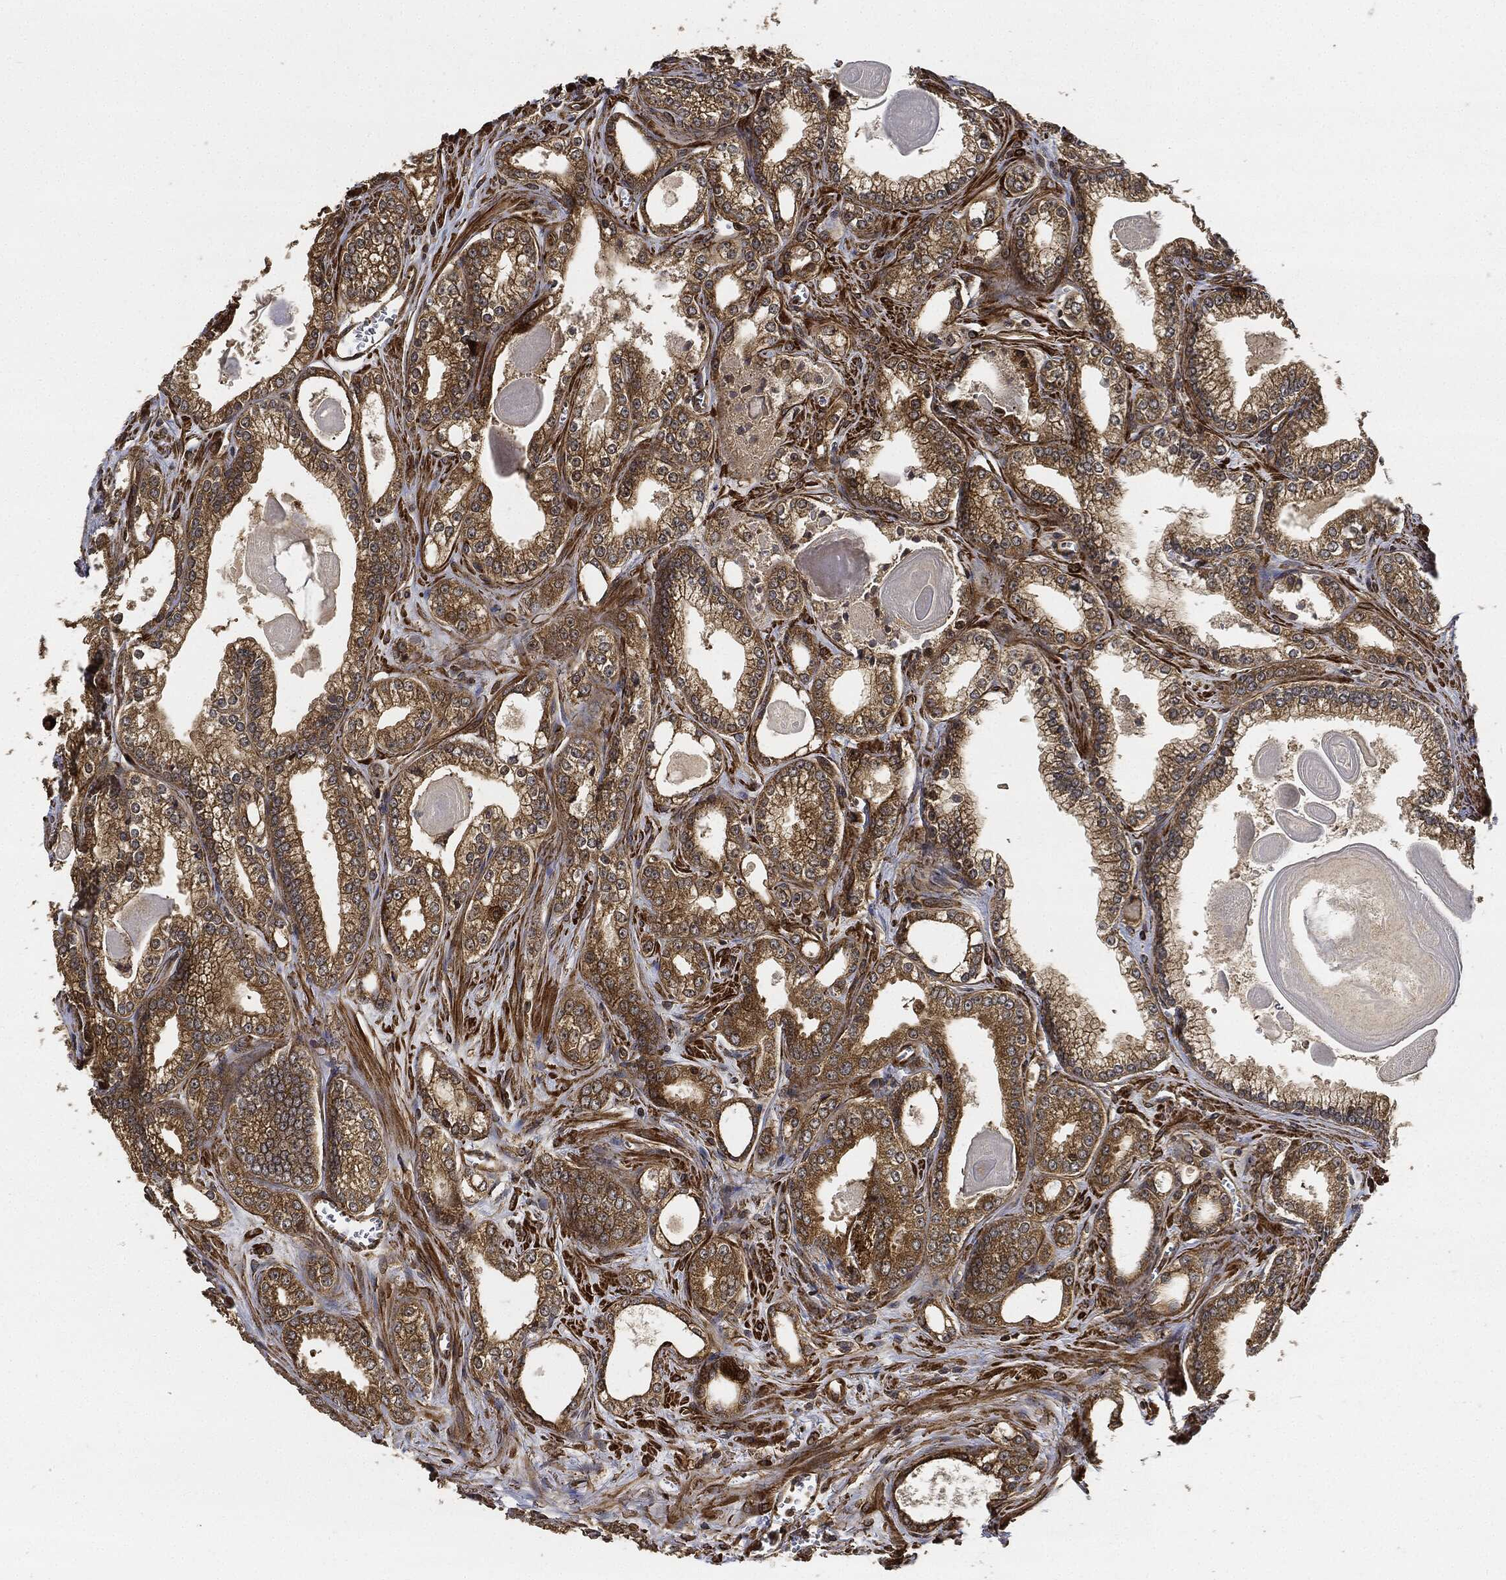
{"staining": {"intensity": "moderate", "quantity": ">75%", "location": "cytoplasmic/membranous"}, "tissue": "prostate cancer", "cell_type": "Tumor cells", "image_type": "cancer", "snomed": [{"axis": "morphology", "description": "Adenocarcinoma, Medium grade"}, {"axis": "topography", "description": "Prostate"}], "caption": "Prostate cancer (medium-grade adenocarcinoma) stained with DAB immunohistochemistry displays medium levels of moderate cytoplasmic/membranous staining in about >75% of tumor cells.", "gene": "CEP290", "patient": {"sex": "male", "age": 71}}